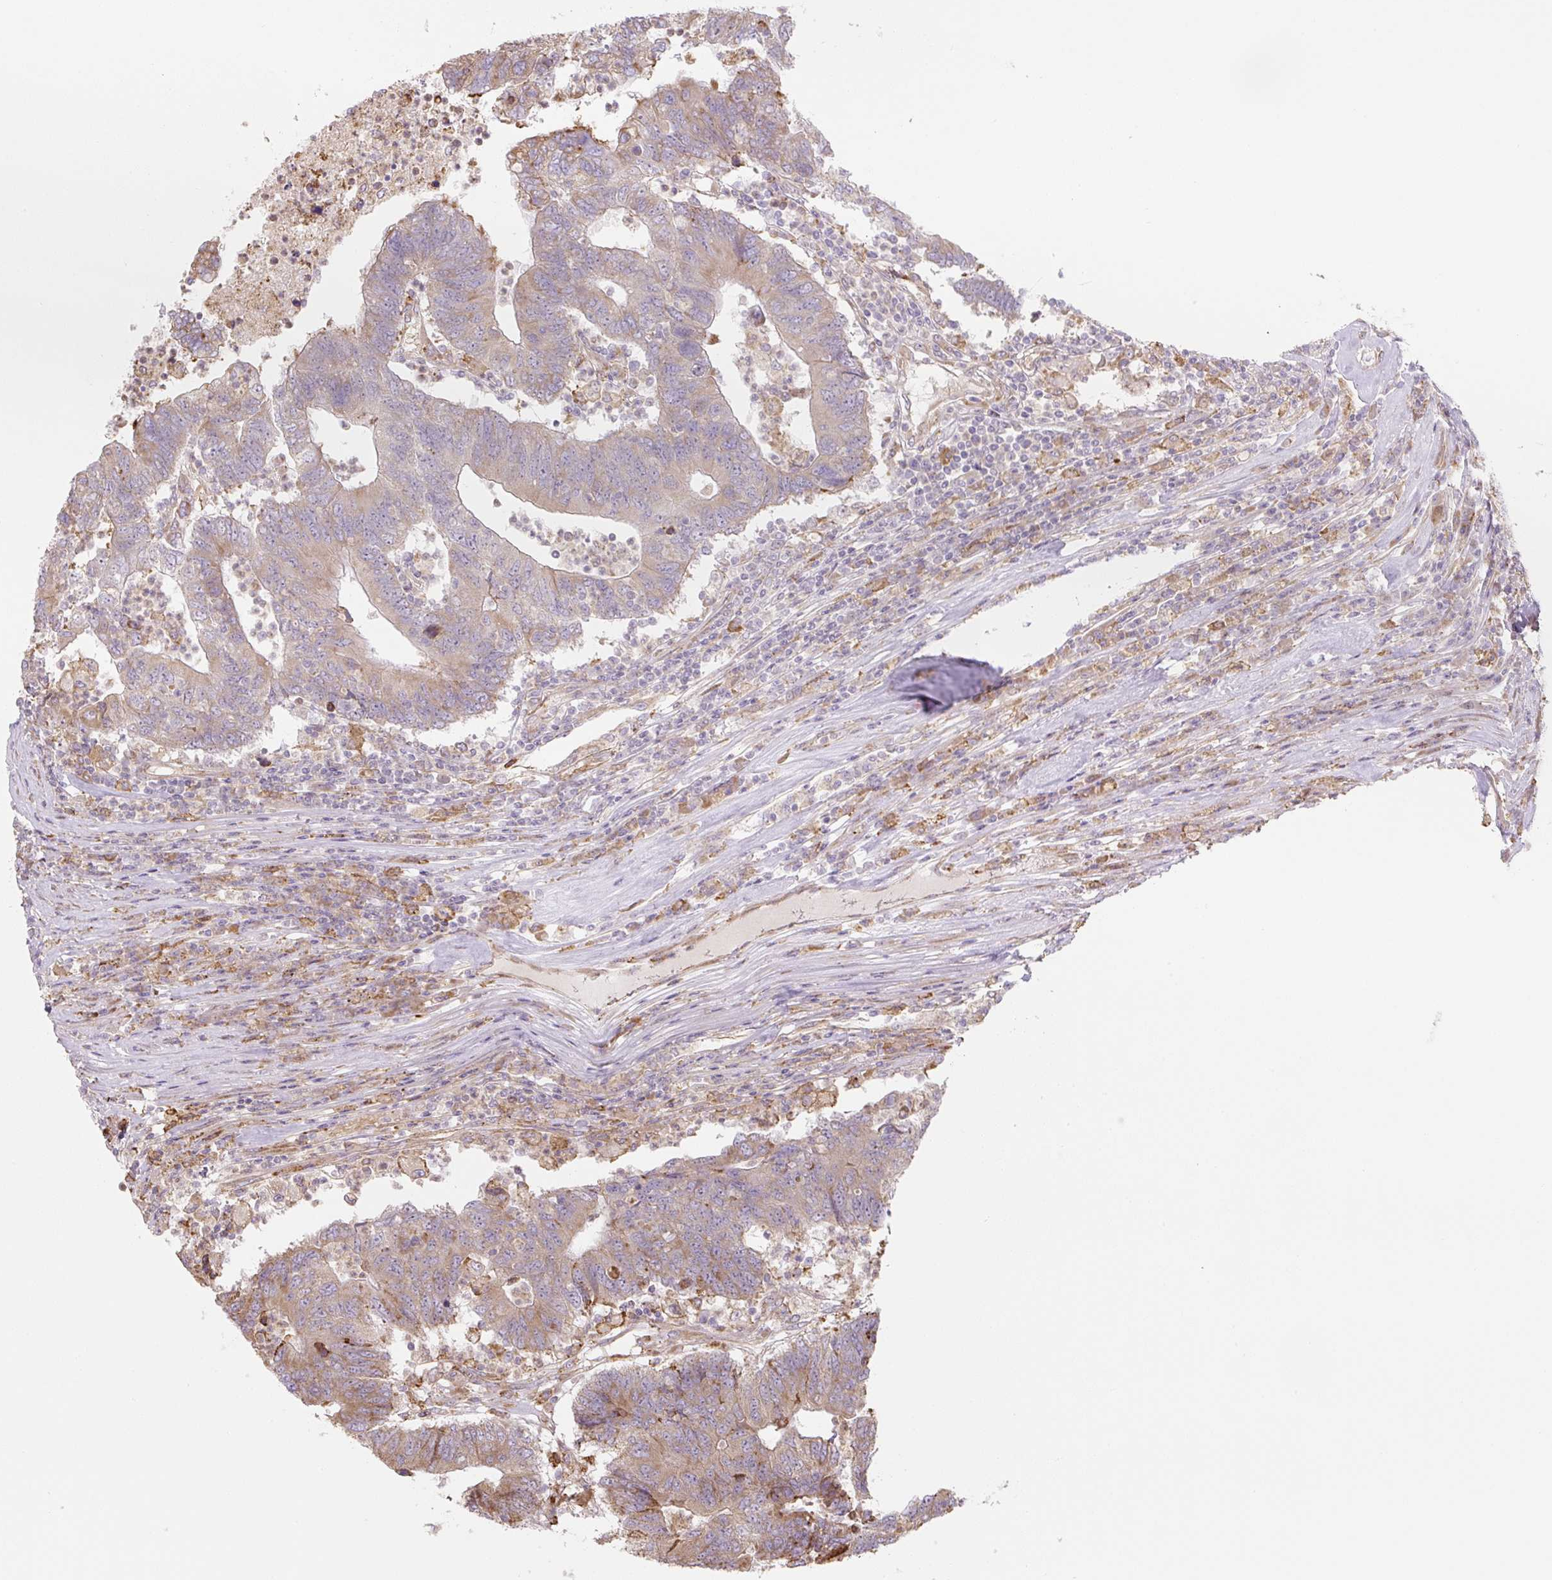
{"staining": {"intensity": "moderate", "quantity": "<25%", "location": "cytoplasmic/membranous"}, "tissue": "colorectal cancer", "cell_type": "Tumor cells", "image_type": "cancer", "snomed": [{"axis": "morphology", "description": "Adenocarcinoma, NOS"}, {"axis": "topography", "description": "Colon"}], "caption": "Human colorectal cancer stained with a protein marker exhibits moderate staining in tumor cells.", "gene": "RASA1", "patient": {"sex": "female", "age": 48}}